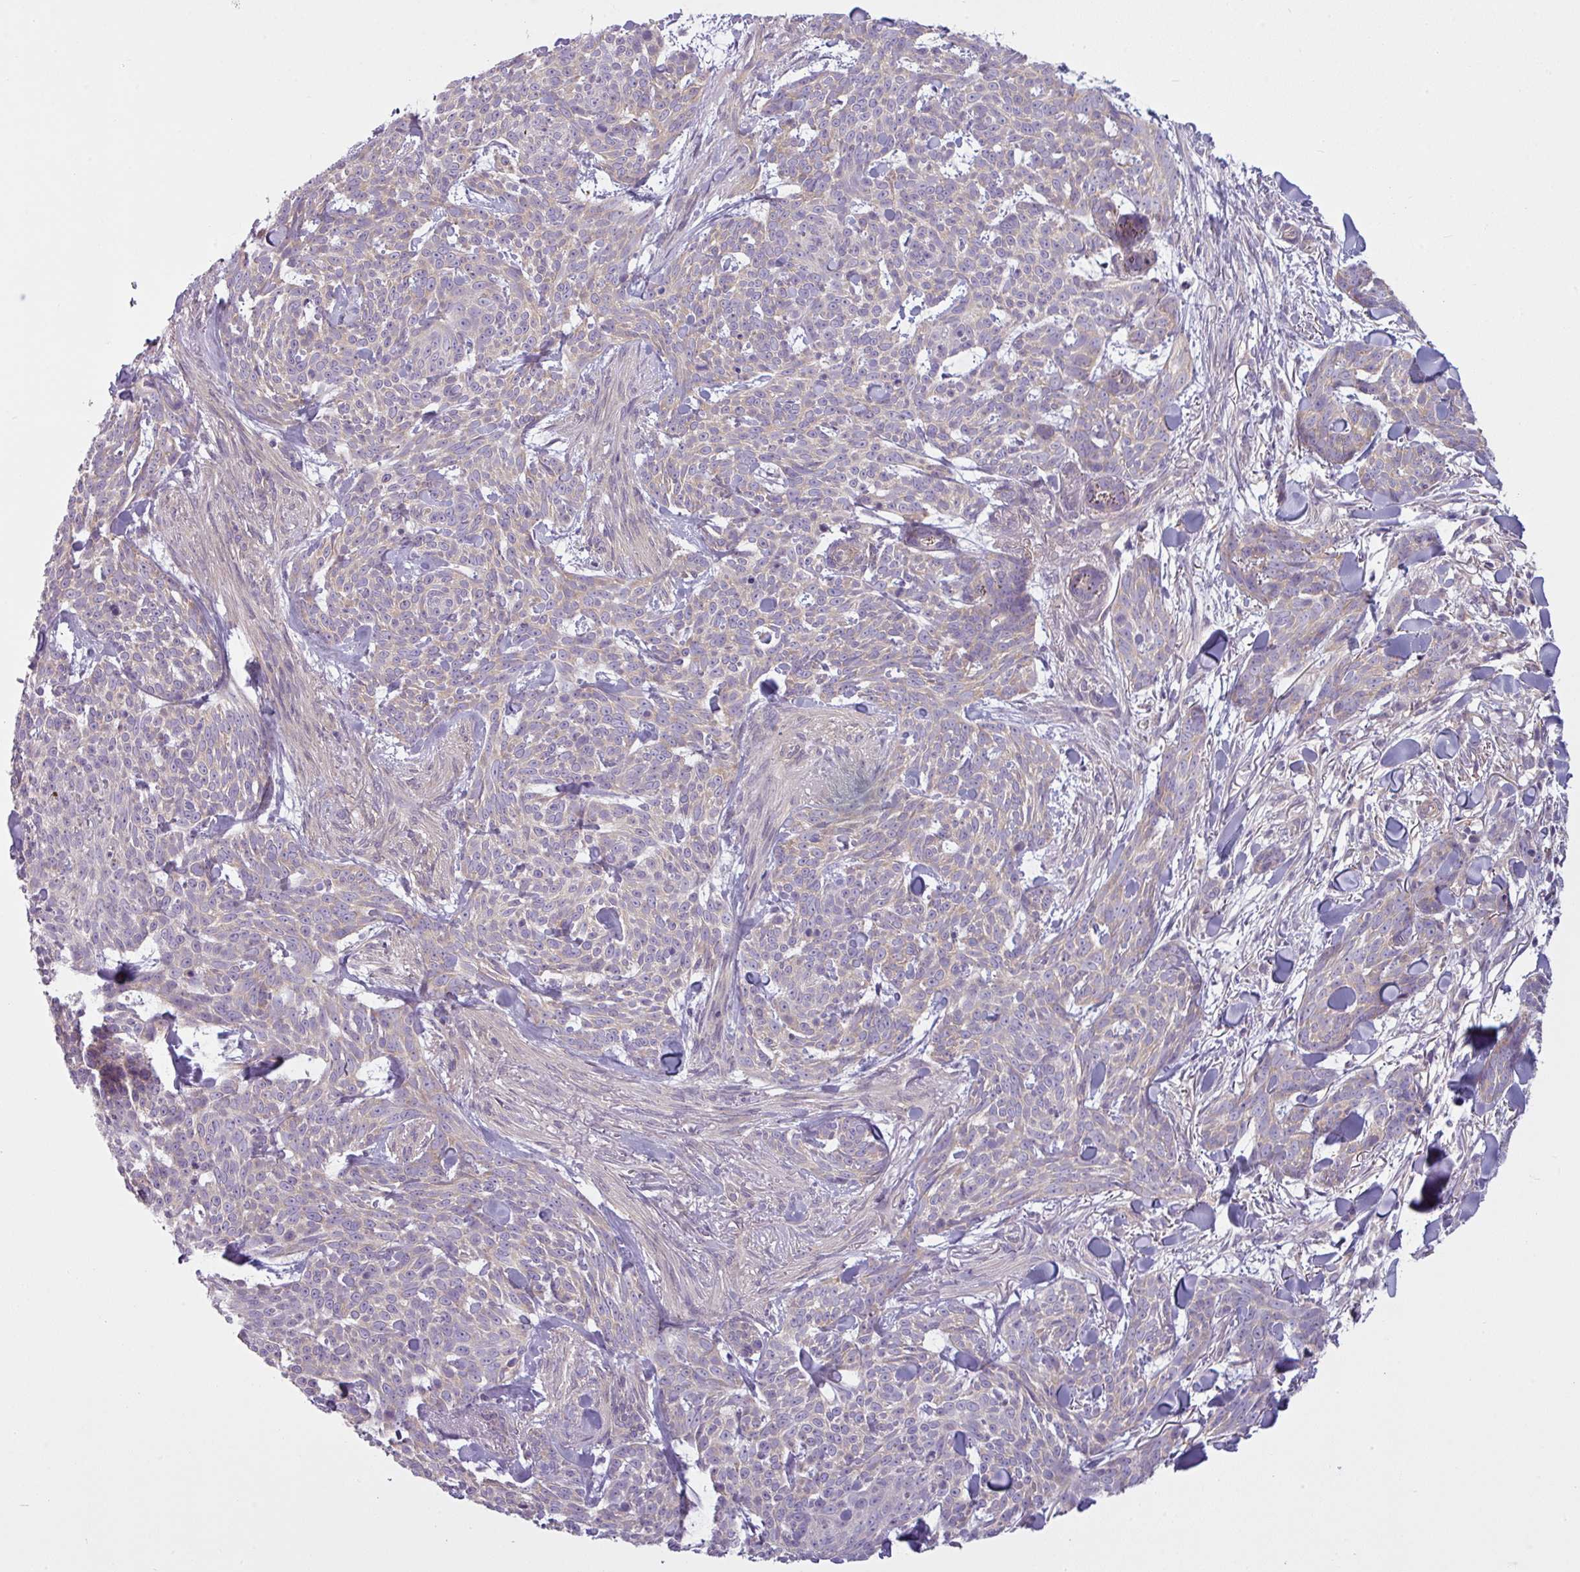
{"staining": {"intensity": "weak", "quantity": "<25%", "location": "cytoplasmic/membranous"}, "tissue": "skin cancer", "cell_type": "Tumor cells", "image_type": "cancer", "snomed": [{"axis": "morphology", "description": "Basal cell carcinoma"}, {"axis": "topography", "description": "Skin"}], "caption": "Tumor cells show no significant expression in basal cell carcinoma (skin). The staining is performed using DAB (3,3'-diaminobenzidine) brown chromogen with nuclei counter-stained in using hematoxylin.", "gene": "CAMK2B", "patient": {"sex": "female", "age": 93}}